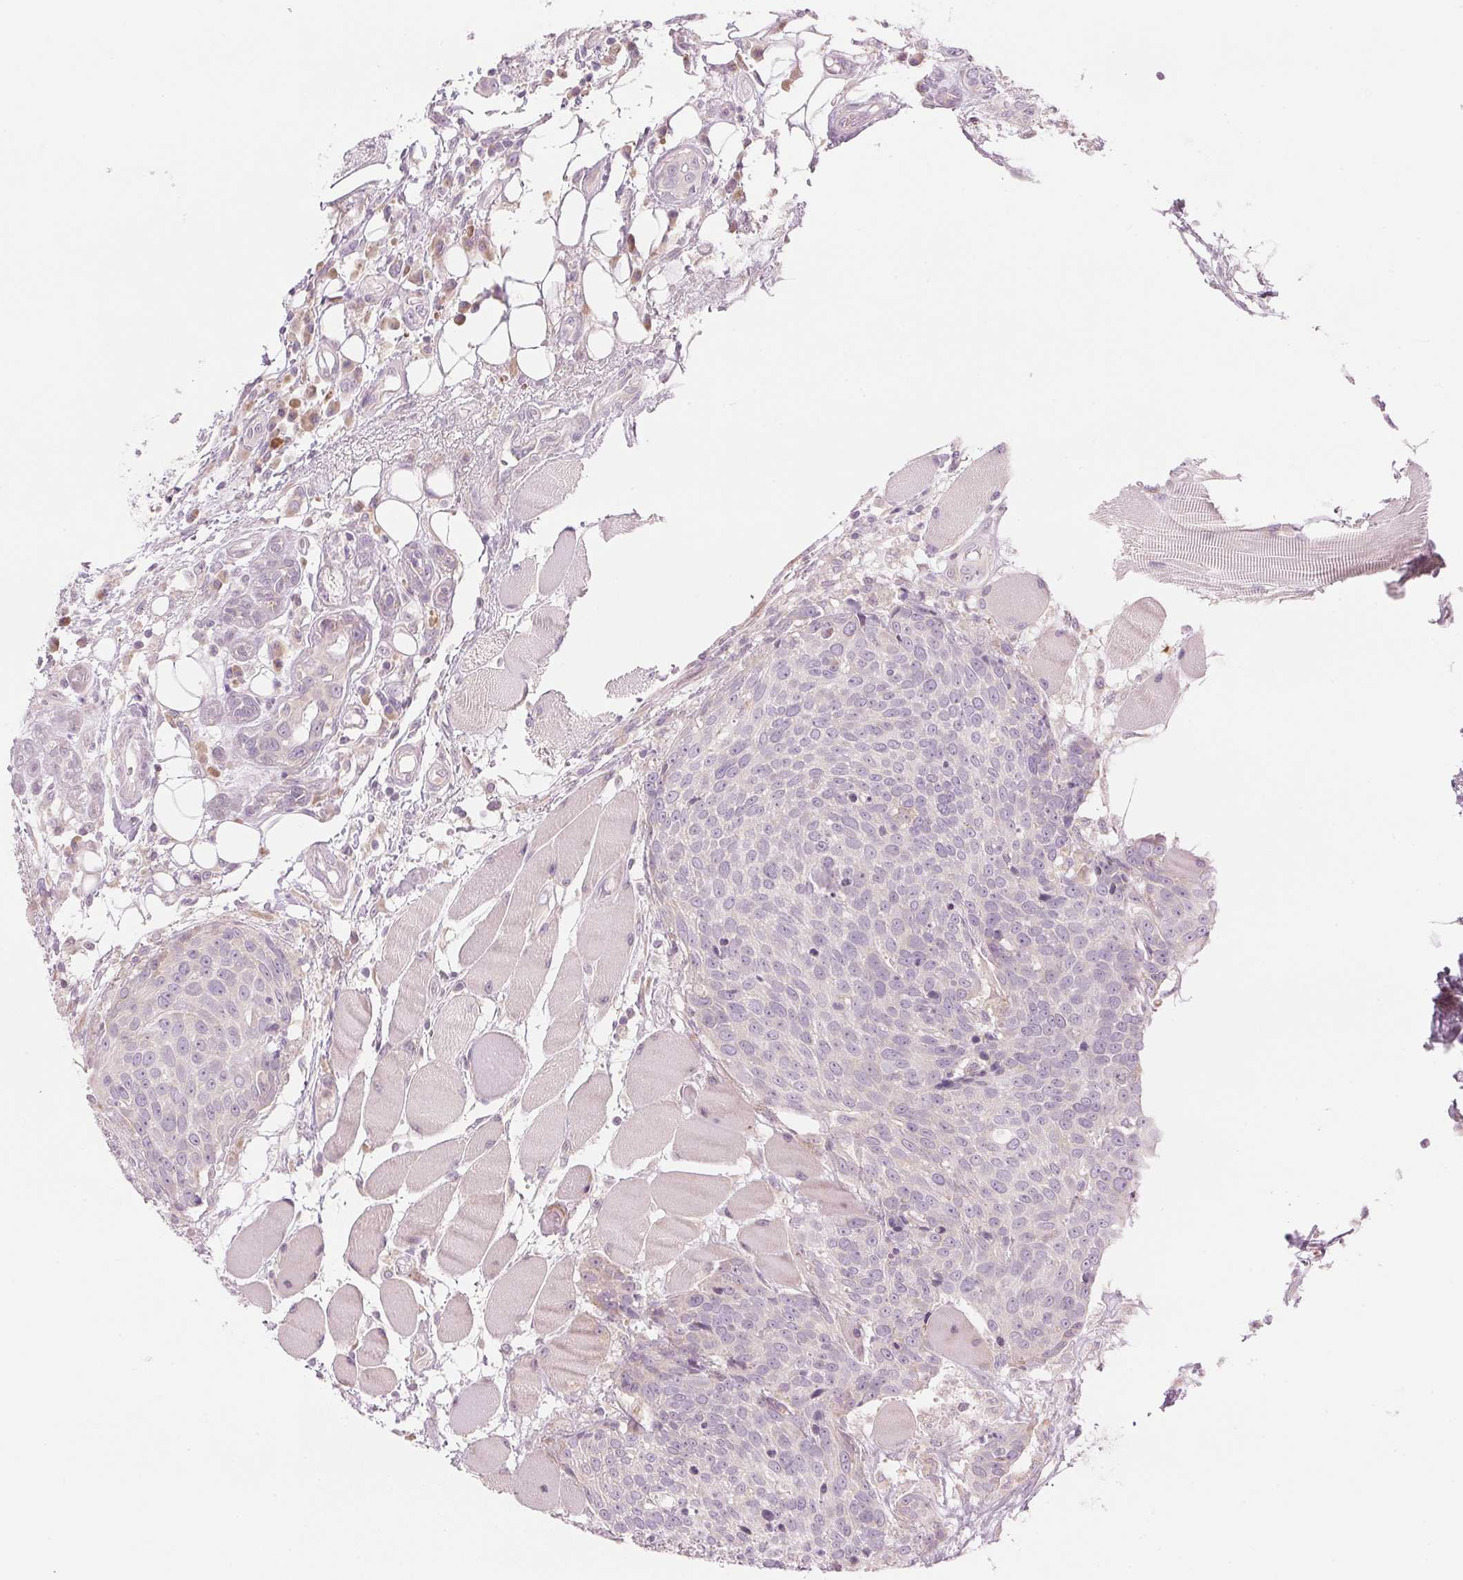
{"staining": {"intensity": "negative", "quantity": "none", "location": "none"}, "tissue": "head and neck cancer", "cell_type": "Tumor cells", "image_type": "cancer", "snomed": [{"axis": "morphology", "description": "Squamous cell carcinoma, NOS"}, {"axis": "topography", "description": "Oral tissue"}, {"axis": "topography", "description": "Head-Neck"}], "caption": "IHC of head and neck squamous cell carcinoma displays no expression in tumor cells.", "gene": "GNMT", "patient": {"sex": "male", "age": 64}}